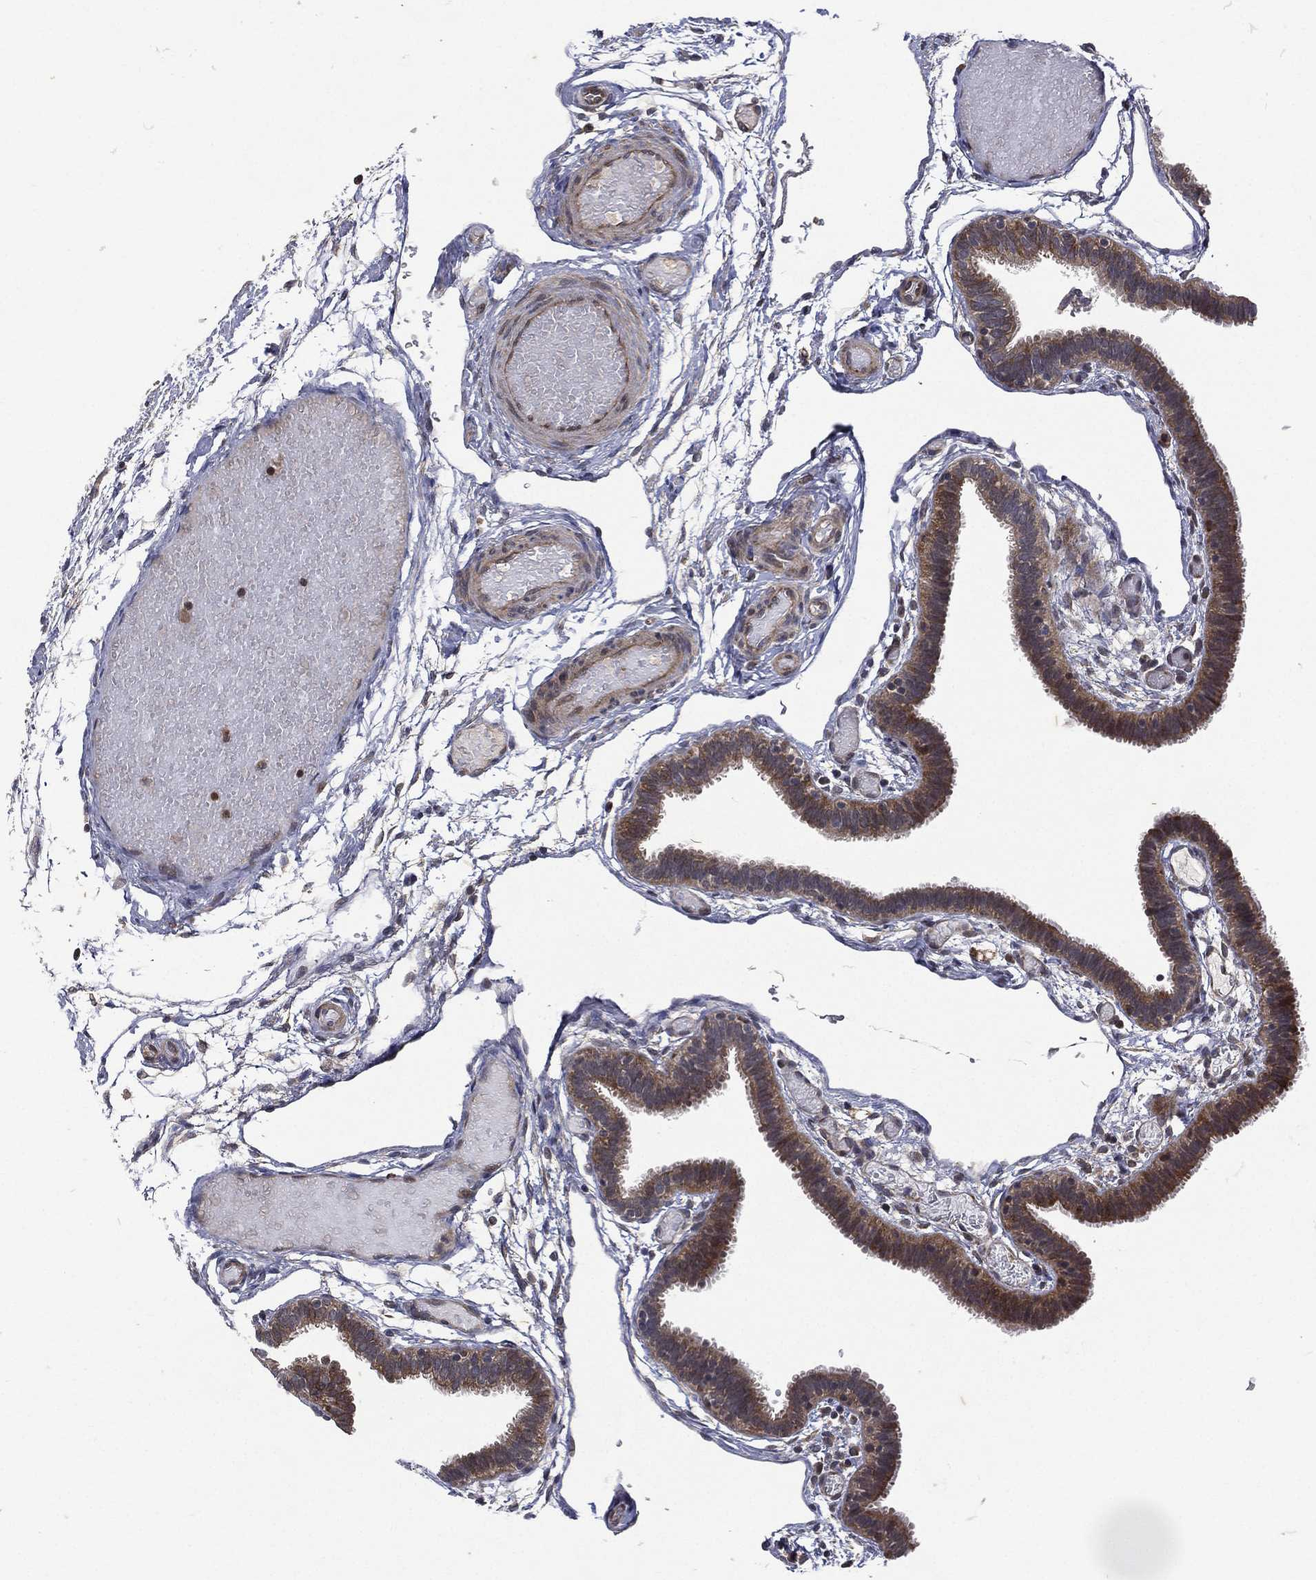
{"staining": {"intensity": "strong", "quantity": "25%-75%", "location": "cytoplasmic/membranous"}, "tissue": "fallopian tube", "cell_type": "Glandular cells", "image_type": "normal", "snomed": [{"axis": "morphology", "description": "Normal tissue, NOS"}, {"axis": "topography", "description": "Fallopian tube"}], "caption": "The histopathology image exhibits immunohistochemical staining of unremarkable fallopian tube. There is strong cytoplasmic/membranous expression is identified in approximately 25%-75% of glandular cells.", "gene": "RAB11FIP4", "patient": {"sex": "female", "age": 37}}